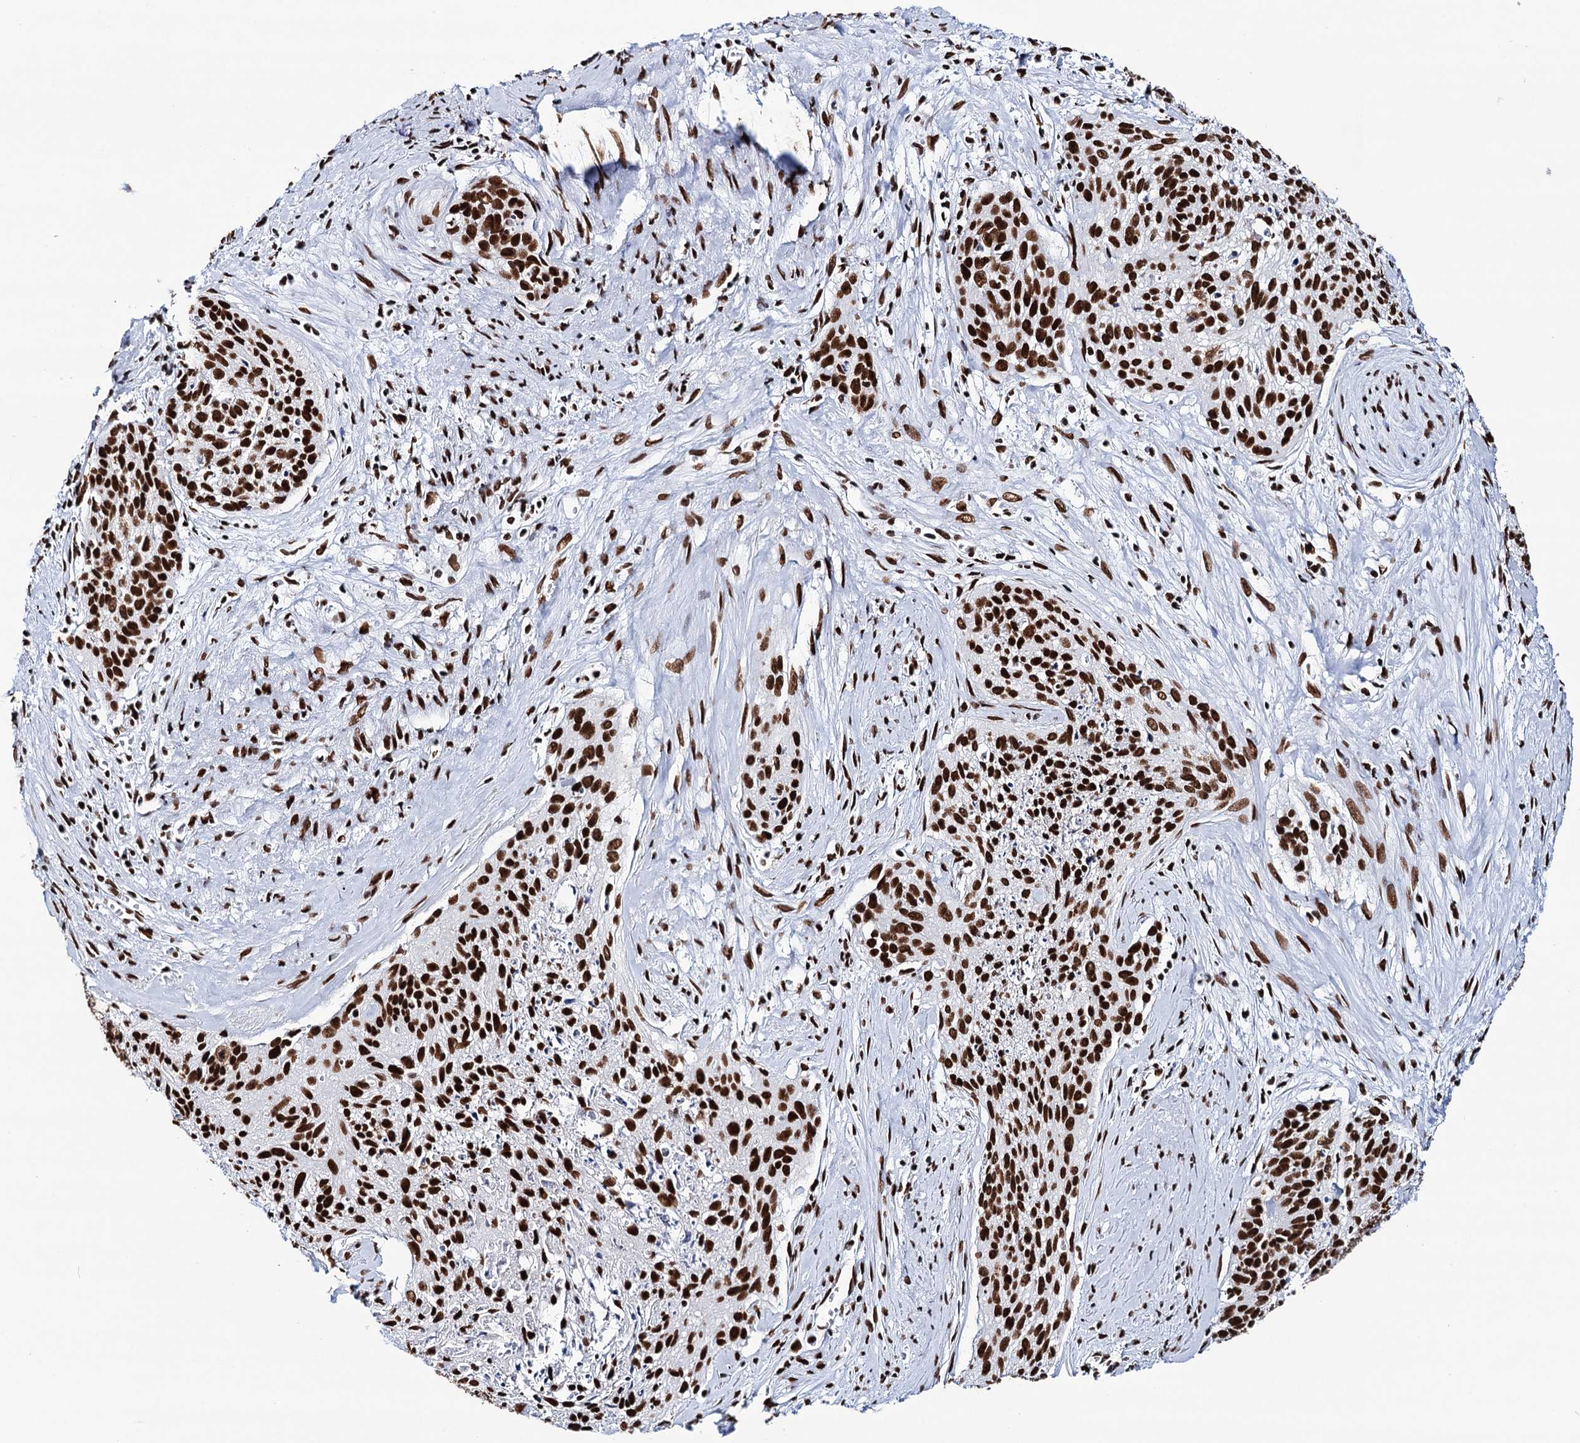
{"staining": {"intensity": "strong", "quantity": ">75%", "location": "nuclear"}, "tissue": "cervical cancer", "cell_type": "Tumor cells", "image_type": "cancer", "snomed": [{"axis": "morphology", "description": "Squamous cell carcinoma, NOS"}, {"axis": "topography", "description": "Cervix"}], "caption": "Immunohistochemistry micrograph of neoplastic tissue: squamous cell carcinoma (cervical) stained using IHC reveals high levels of strong protein expression localized specifically in the nuclear of tumor cells, appearing as a nuclear brown color.", "gene": "MATR3", "patient": {"sex": "female", "age": 55}}